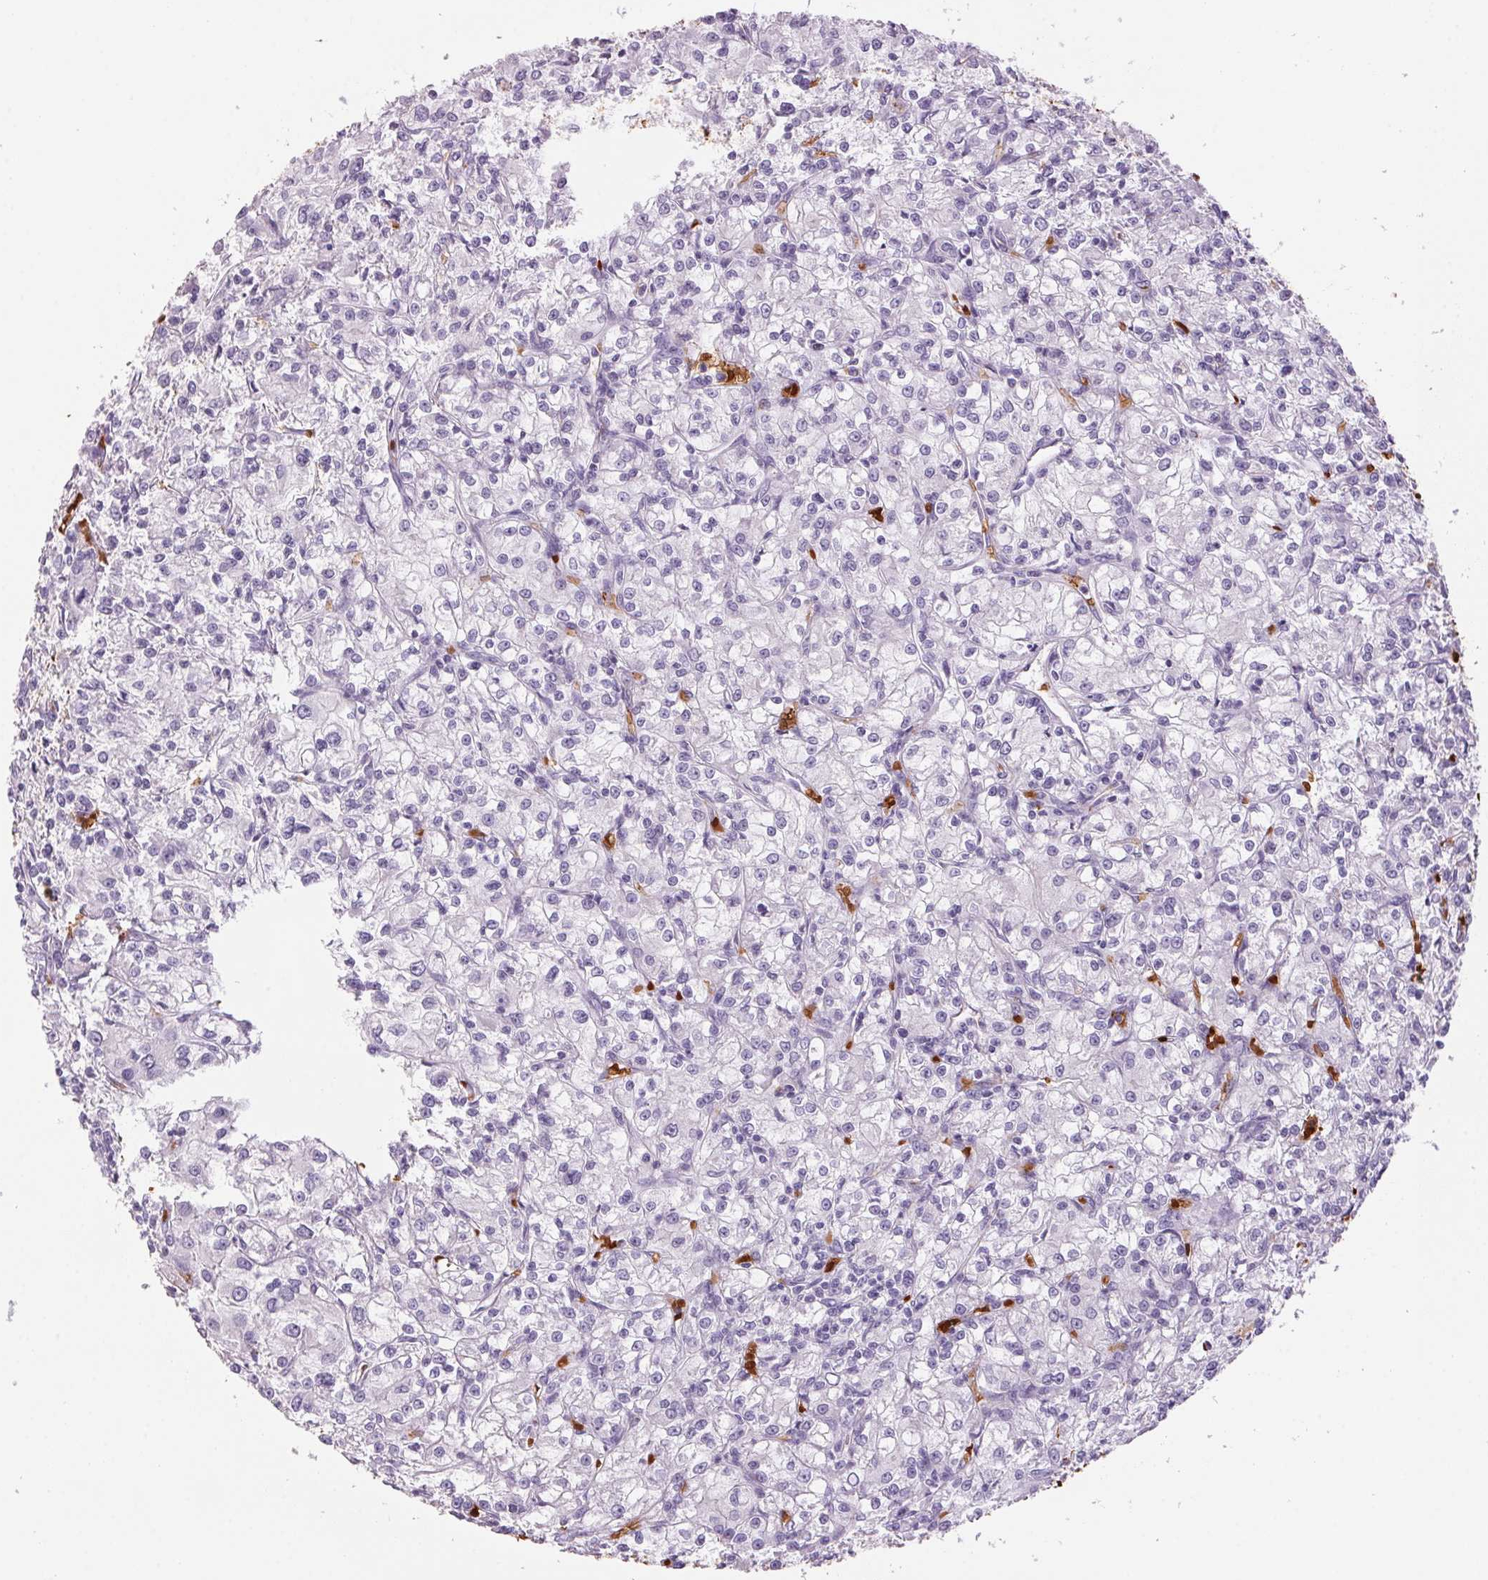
{"staining": {"intensity": "negative", "quantity": "none", "location": "none"}, "tissue": "renal cancer", "cell_type": "Tumor cells", "image_type": "cancer", "snomed": [{"axis": "morphology", "description": "Adenocarcinoma, NOS"}, {"axis": "topography", "description": "Kidney"}], "caption": "This is an IHC photomicrograph of renal cancer. There is no positivity in tumor cells.", "gene": "HBQ1", "patient": {"sex": "female", "age": 59}}